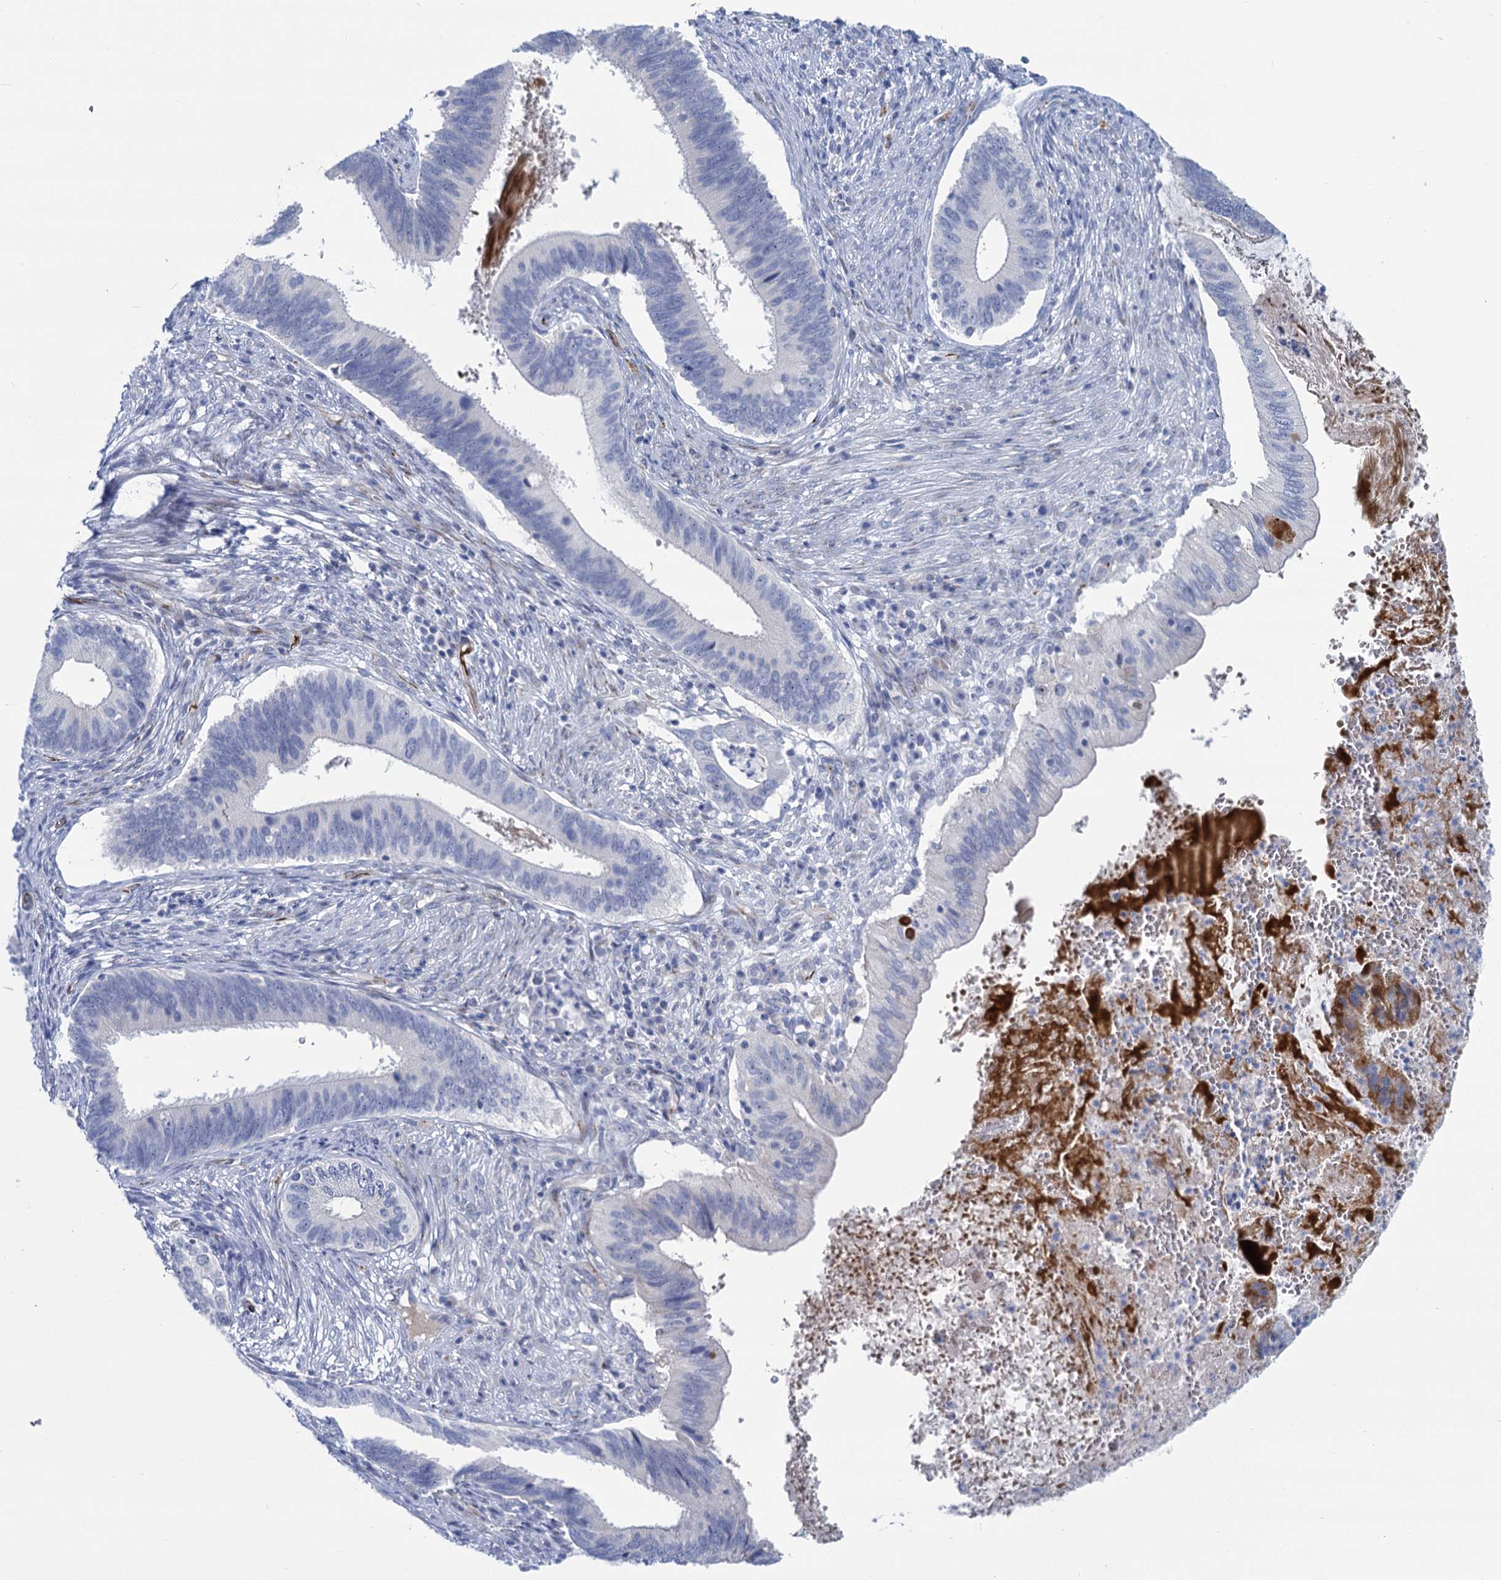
{"staining": {"intensity": "negative", "quantity": "none", "location": "none"}, "tissue": "cervical cancer", "cell_type": "Tumor cells", "image_type": "cancer", "snomed": [{"axis": "morphology", "description": "Adenocarcinoma, NOS"}, {"axis": "topography", "description": "Cervix"}], "caption": "There is no significant positivity in tumor cells of cervical adenocarcinoma.", "gene": "SH3TC2", "patient": {"sex": "female", "age": 42}}